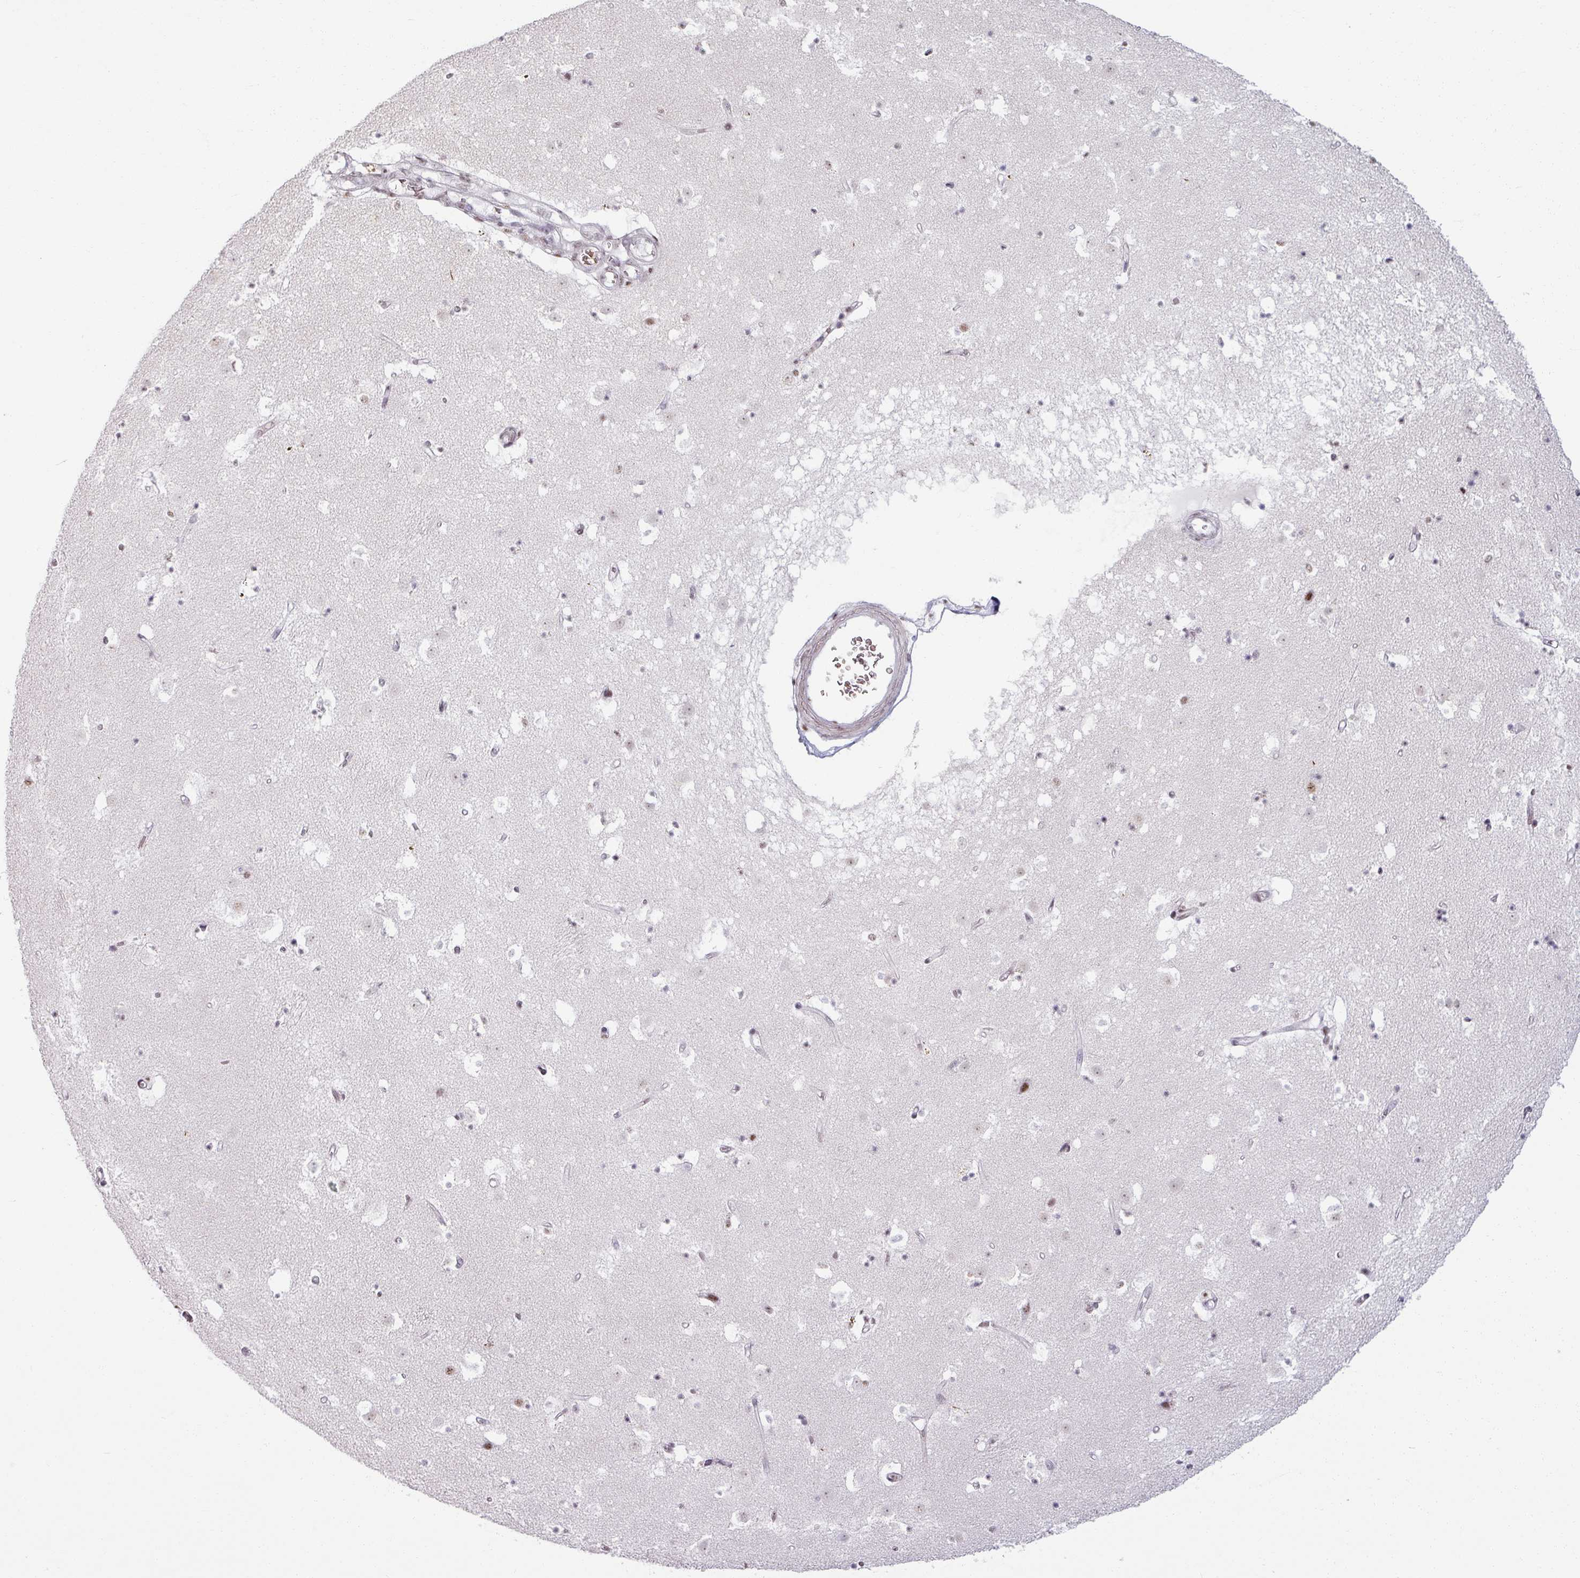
{"staining": {"intensity": "negative", "quantity": "none", "location": "none"}, "tissue": "caudate", "cell_type": "Glial cells", "image_type": "normal", "snomed": [{"axis": "morphology", "description": "Normal tissue, NOS"}, {"axis": "topography", "description": "Lateral ventricle wall"}], "caption": "IHC histopathology image of normal caudate stained for a protein (brown), which shows no positivity in glial cells.", "gene": "NCOR1", "patient": {"sex": "male", "age": 58}}